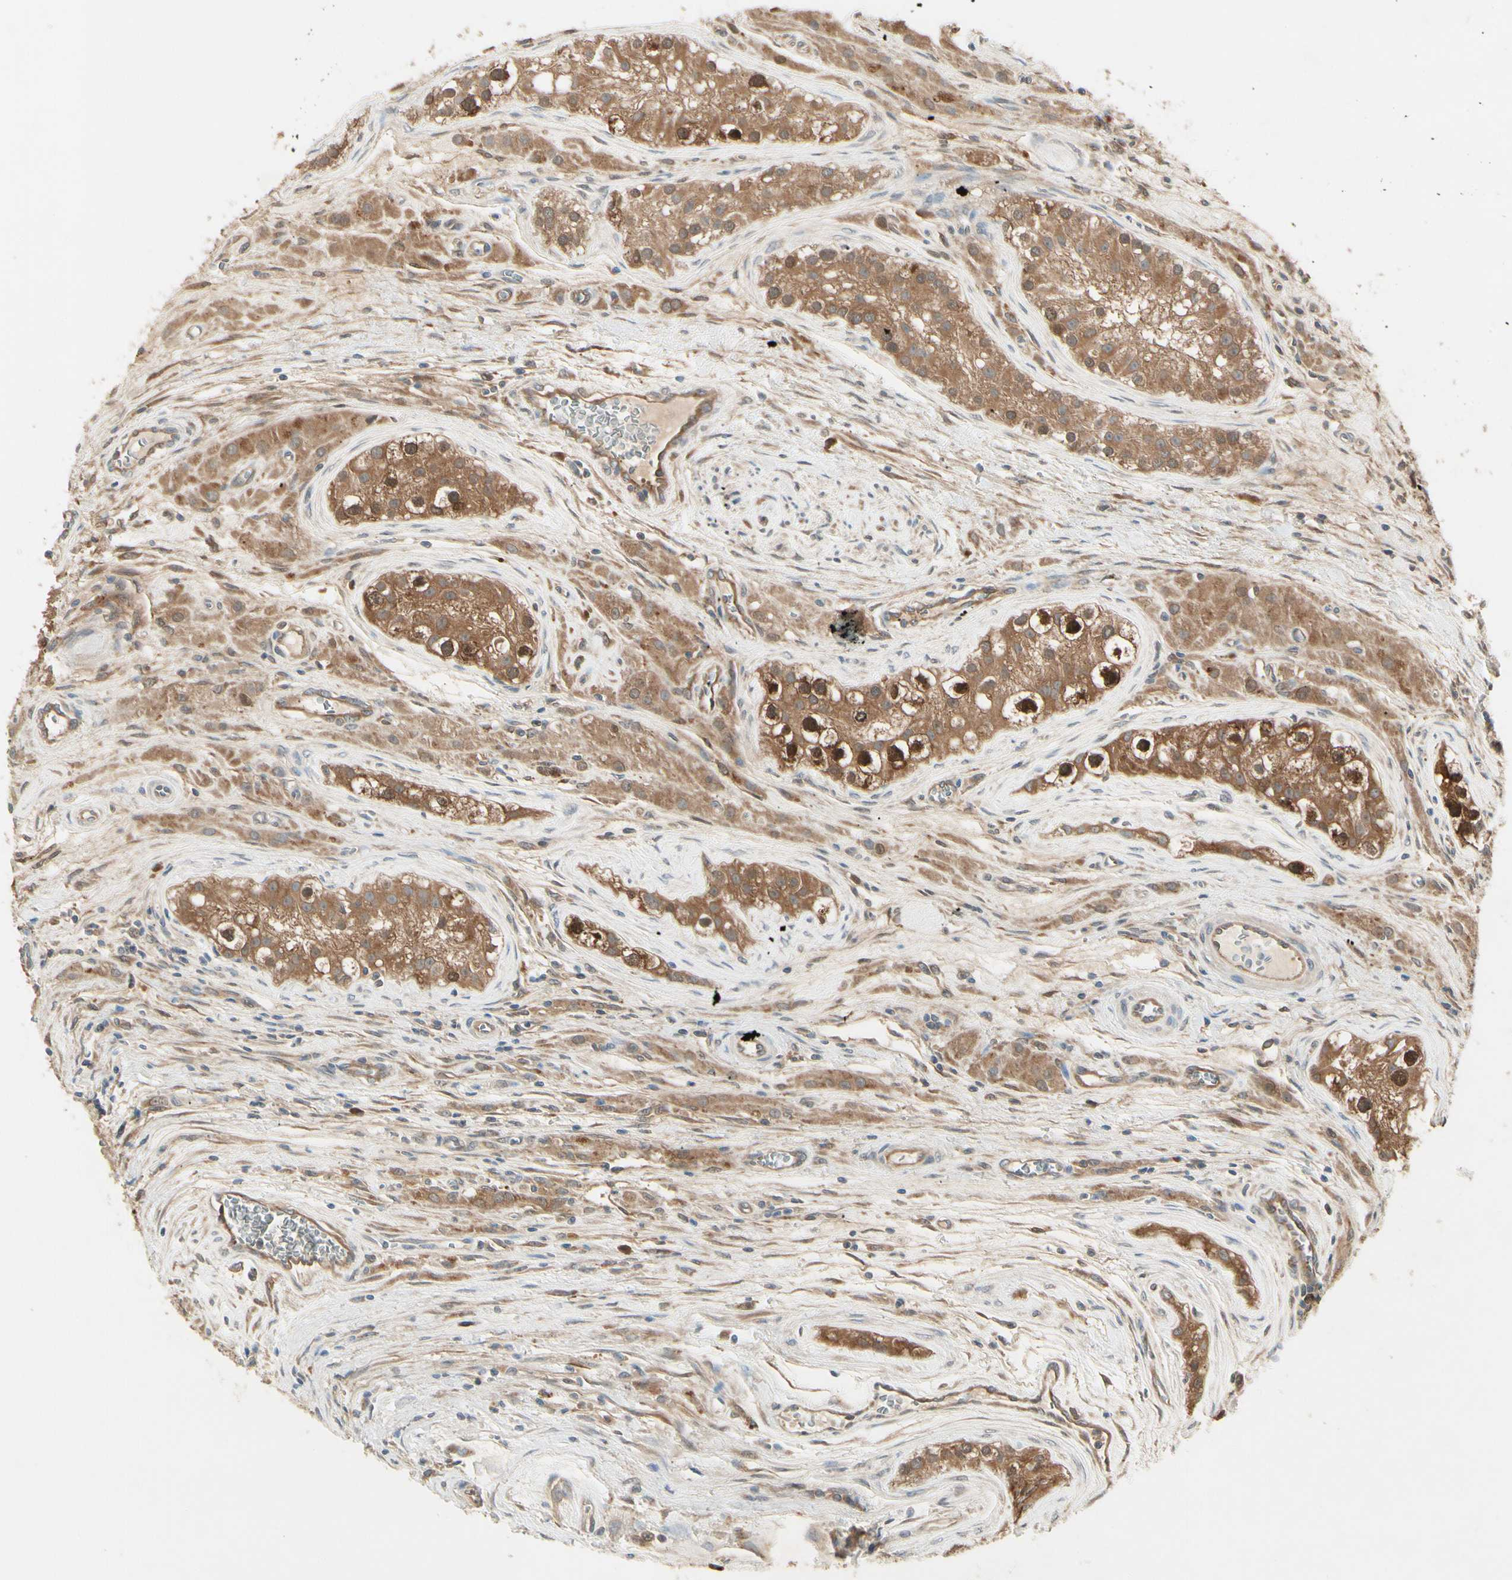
{"staining": {"intensity": "strong", "quantity": ">75%", "location": "cytoplasmic/membranous,nuclear"}, "tissue": "testis cancer", "cell_type": "Tumor cells", "image_type": "cancer", "snomed": [{"axis": "morphology", "description": "Carcinoma, Embryonal, NOS"}, {"axis": "topography", "description": "Testis"}], "caption": "Immunohistochemistry staining of testis embryonal carcinoma, which exhibits high levels of strong cytoplasmic/membranous and nuclear staining in about >75% of tumor cells indicating strong cytoplasmic/membranous and nuclear protein staining. The staining was performed using DAB (brown) for protein detection and nuclei were counterstained in hematoxylin (blue).", "gene": "NME1-NME2", "patient": {"sex": "male", "age": 28}}